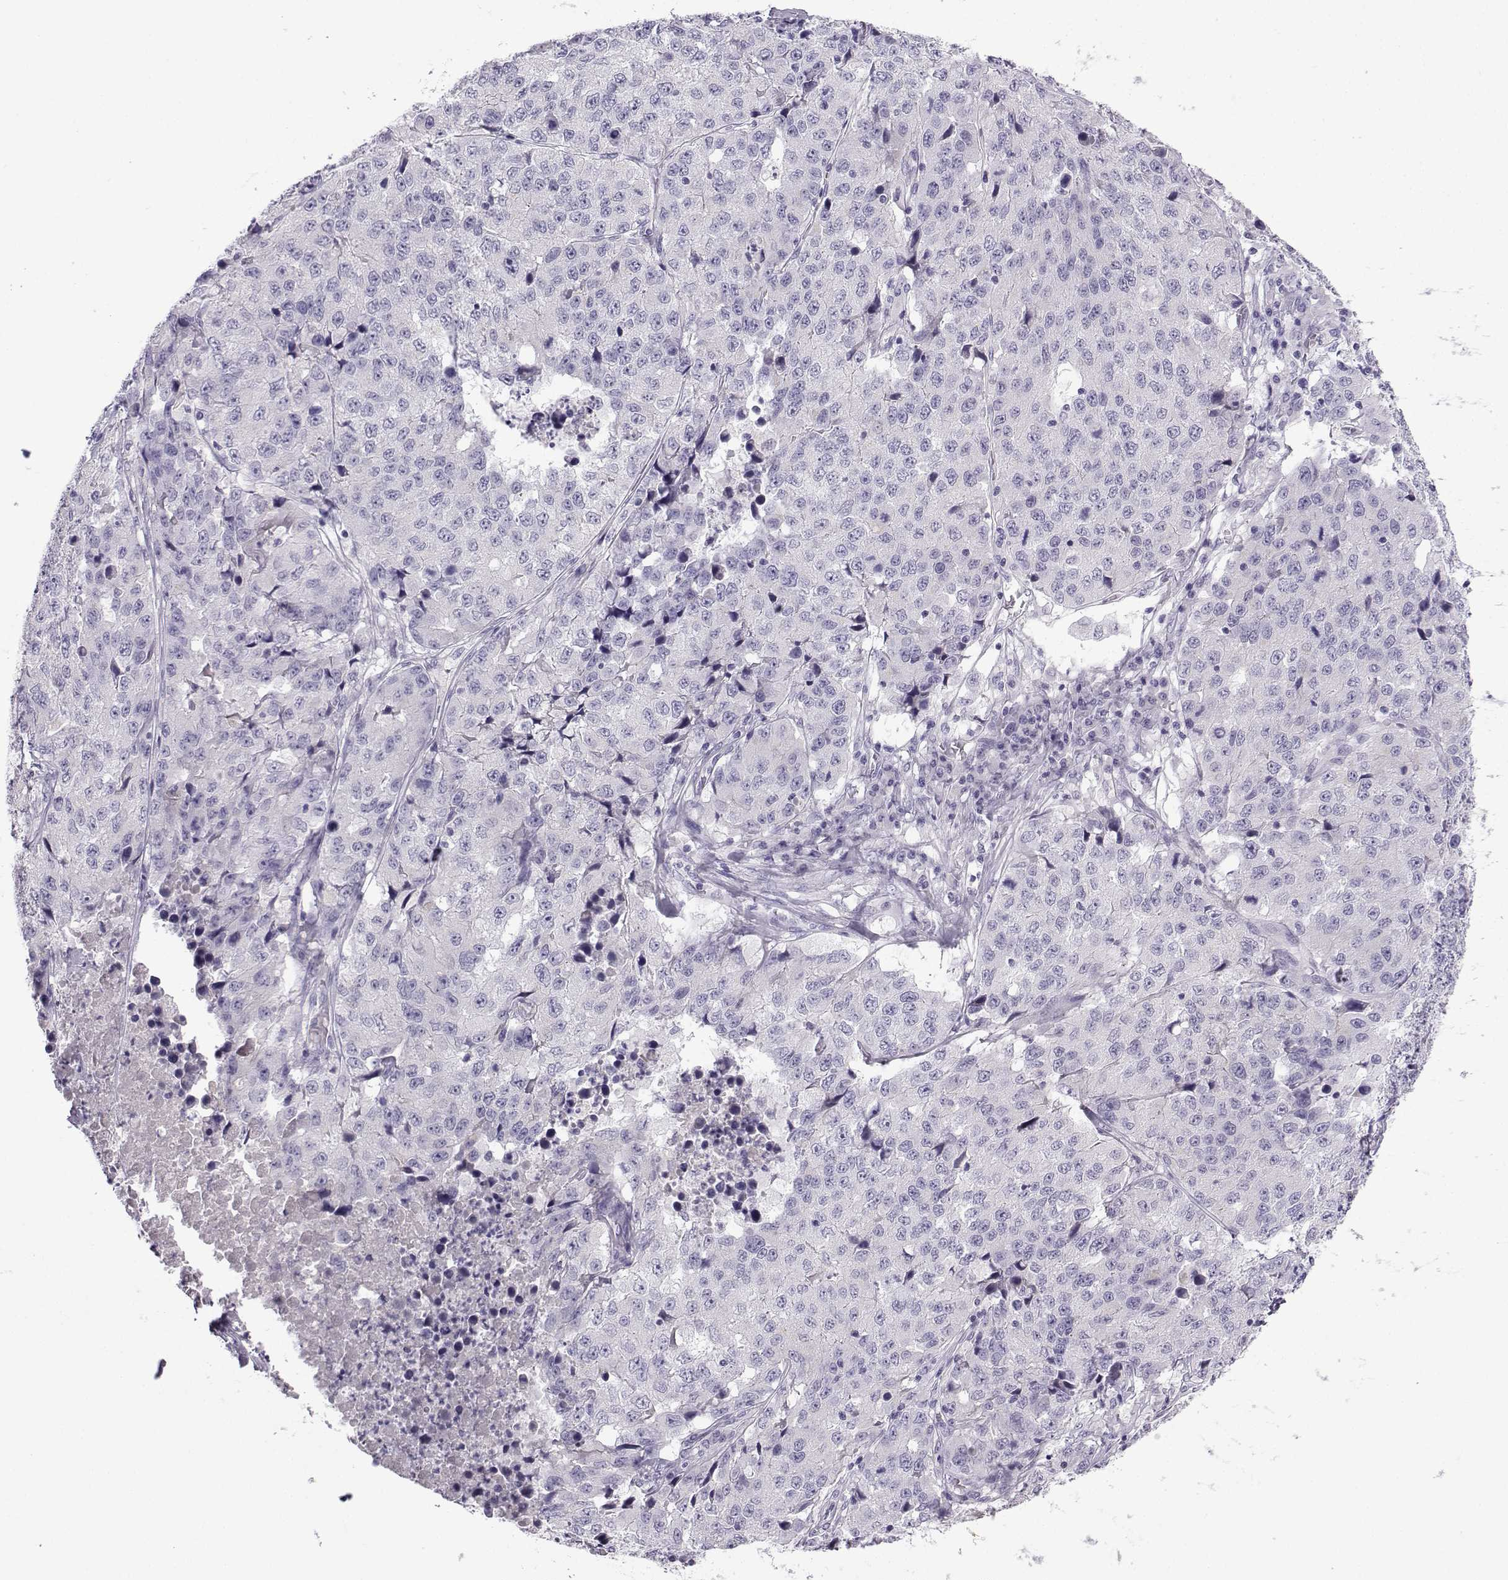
{"staining": {"intensity": "negative", "quantity": "none", "location": "none"}, "tissue": "stomach cancer", "cell_type": "Tumor cells", "image_type": "cancer", "snomed": [{"axis": "morphology", "description": "Adenocarcinoma, NOS"}, {"axis": "topography", "description": "Stomach"}], "caption": "Stomach cancer was stained to show a protein in brown. There is no significant expression in tumor cells. The staining is performed using DAB brown chromogen with nuclei counter-stained in using hematoxylin.", "gene": "ARMC2", "patient": {"sex": "male", "age": 71}}